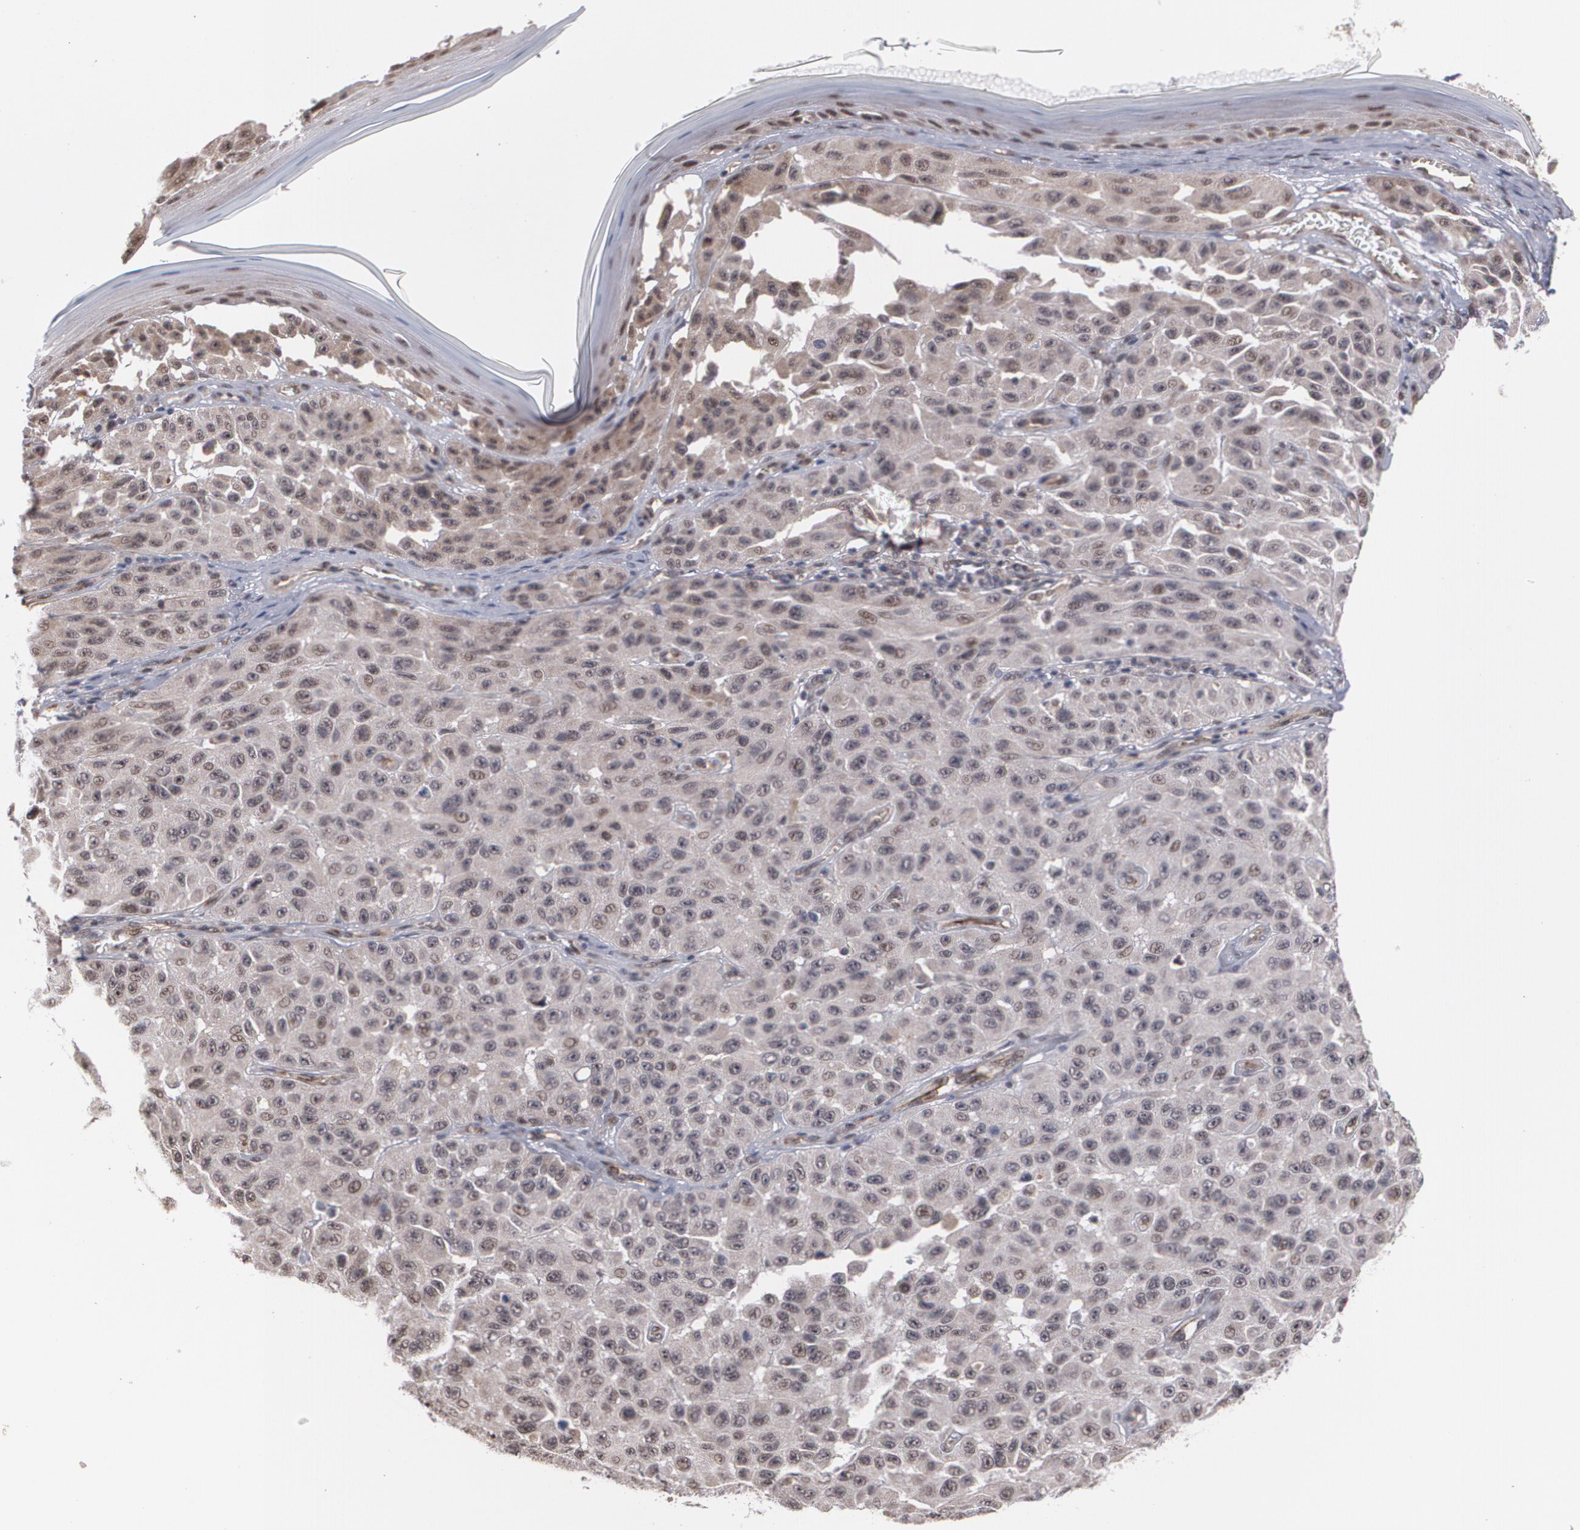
{"staining": {"intensity": "weak", "quantity": ">75%", "location": "cytoplasmic/membranous,nuclear"}, "tissue": "melanoma", "cell_type": "Tumor cells", "image_type": "cancer", "snomed": [{"axis": "morphology", "description": "Malignant melanoma, NOS"}, {"axis": "topography", "description": "Skin"}], "caption": "DAB (3,3'-diaminobenzidine) immunohistochemical staining of melanoma demonstrates weak cytoplasmic/membranous and nuclear protein expression in about >75% of tumor cells.", "gene": "ZNF75A", "patient": {"sex": "male", "age": 30}}